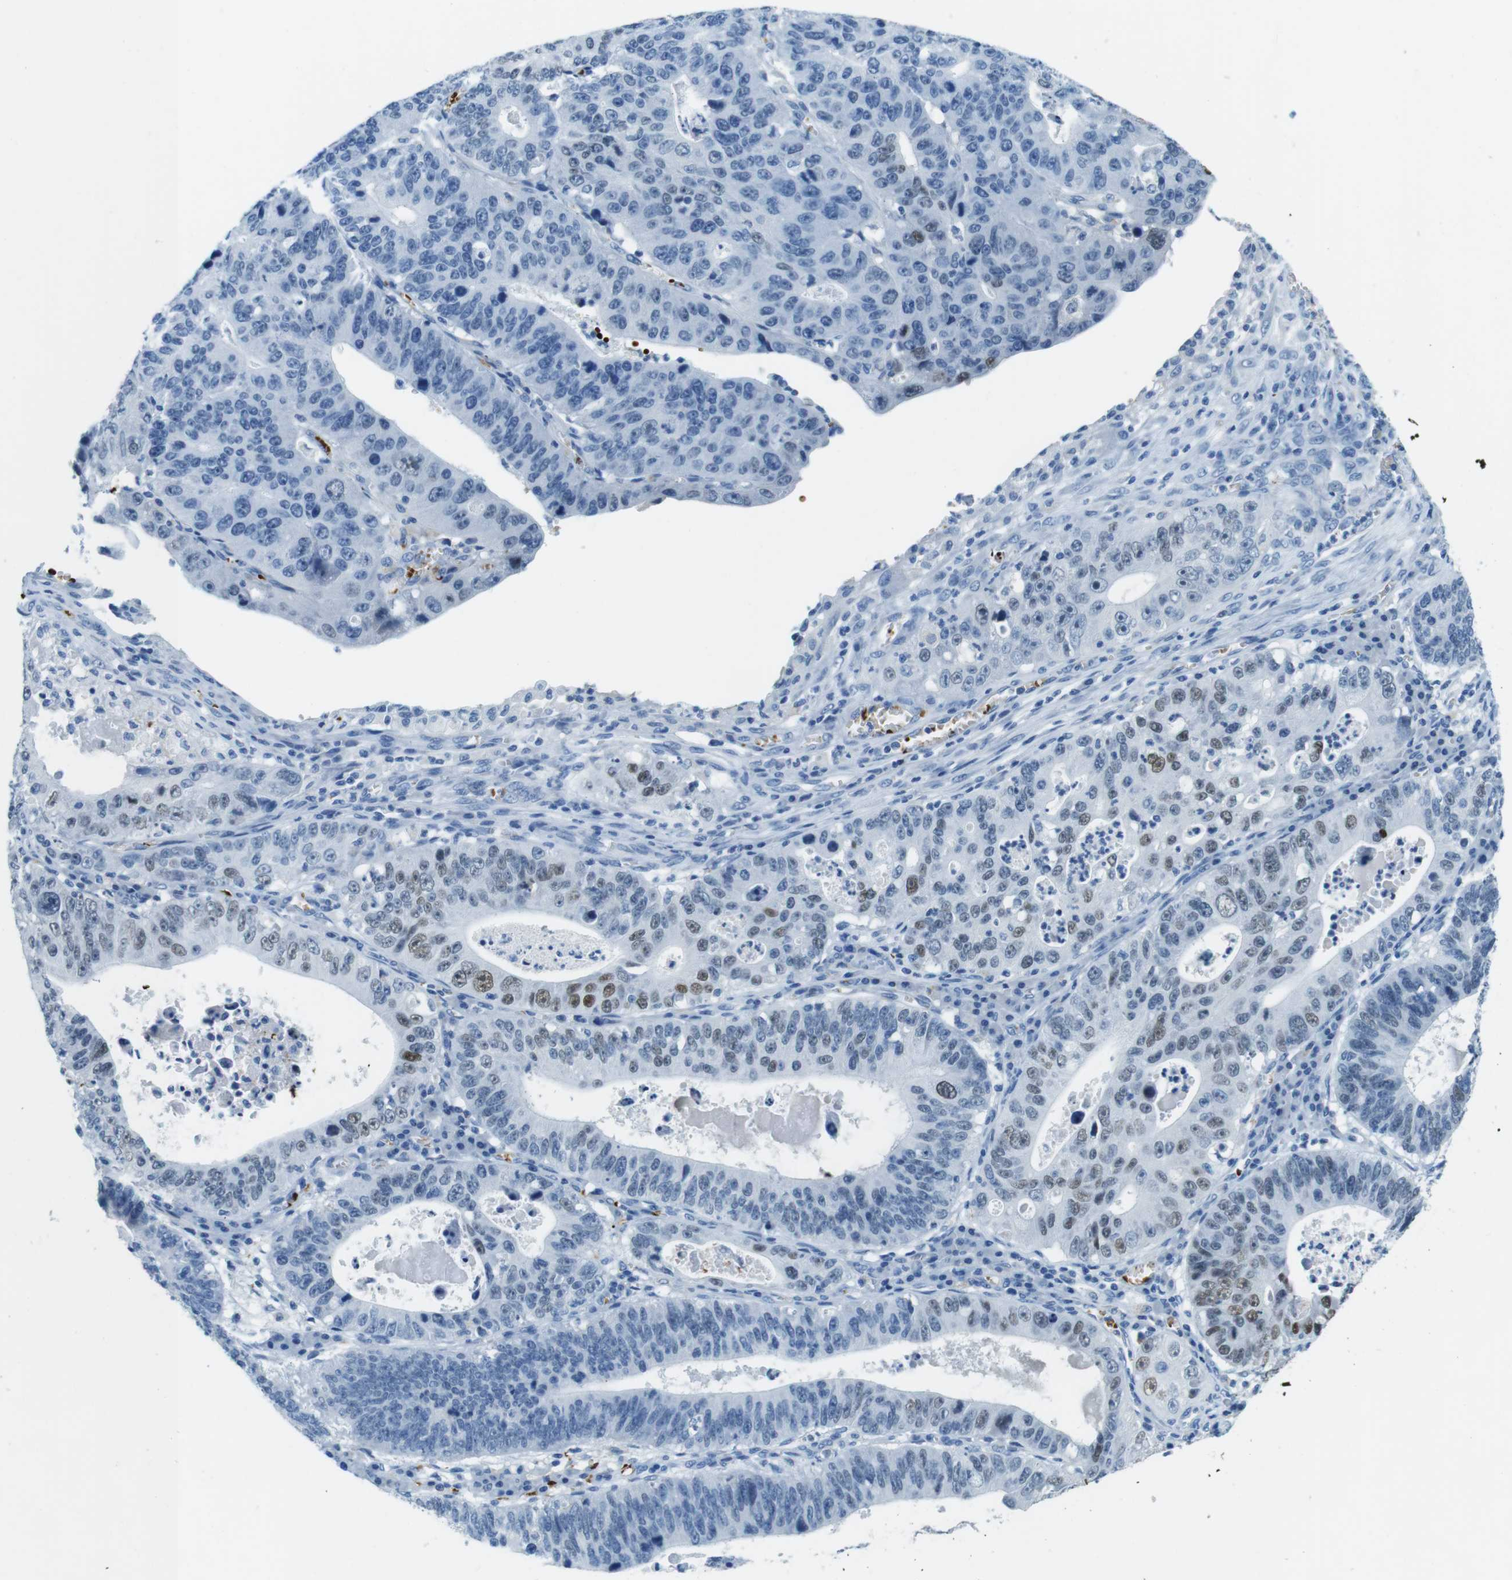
{"staining": {"intensity": "weak", "quantity": "25%-75%", "location": "nuclear"}, "tissue": "stomach cancer", "cell_type": "Tumor cells", "image_type": "cancer", "snomed": [{"axis": "morphology", "description": "Adenocarcinoma, NOS"}, {"axis": "topography", "description": "Stomach"}], "caption": "A high-resolution micrograph shows IHC staining of stomach cancer, which reveals weak nuclear staining in about 25%-75% of tumor cells. (Brightfield microscopy of DAB IHC at high magnification).", "gene": "TFAP2C", "patient": {"sex": "male", "age": 59}}